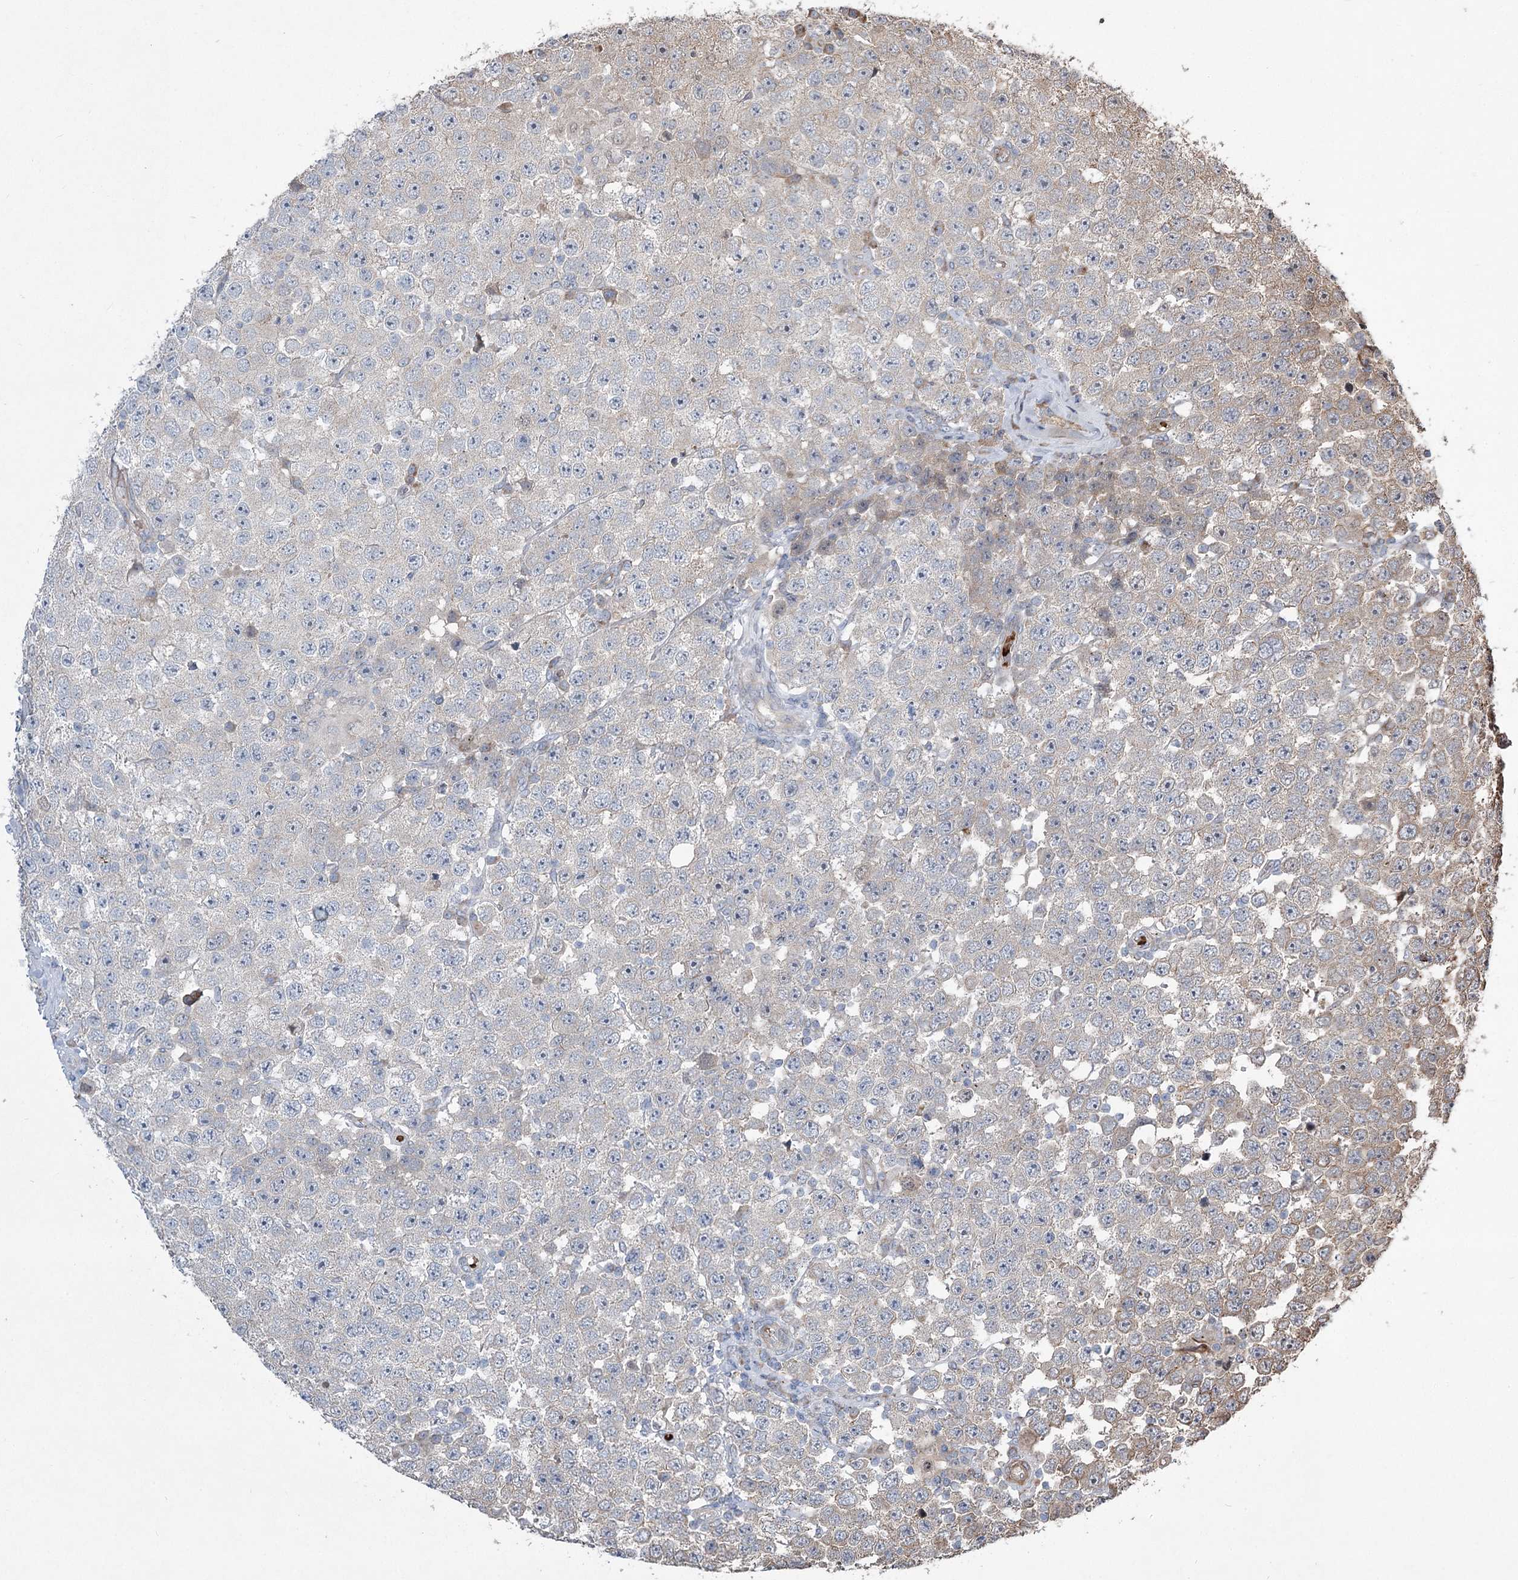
{"staining": {"intensity": "negative", "quantity": "none", "location": "none"}, "tissue": "testis cancer", "cell_type": "Tumor cells", "image_type": "cancer", "snomed": [{"axis": "morphology", "description": "Seminoma, NOS"}, {"axis": "topography", "description": "Testis"}], "caption": "IHC image of seminoma (testis) stained for a protein (brown), which exhibits no staining in tumor cells.", "gene": "SERINC5", "patient": {"sex": "male", "age": 28}}